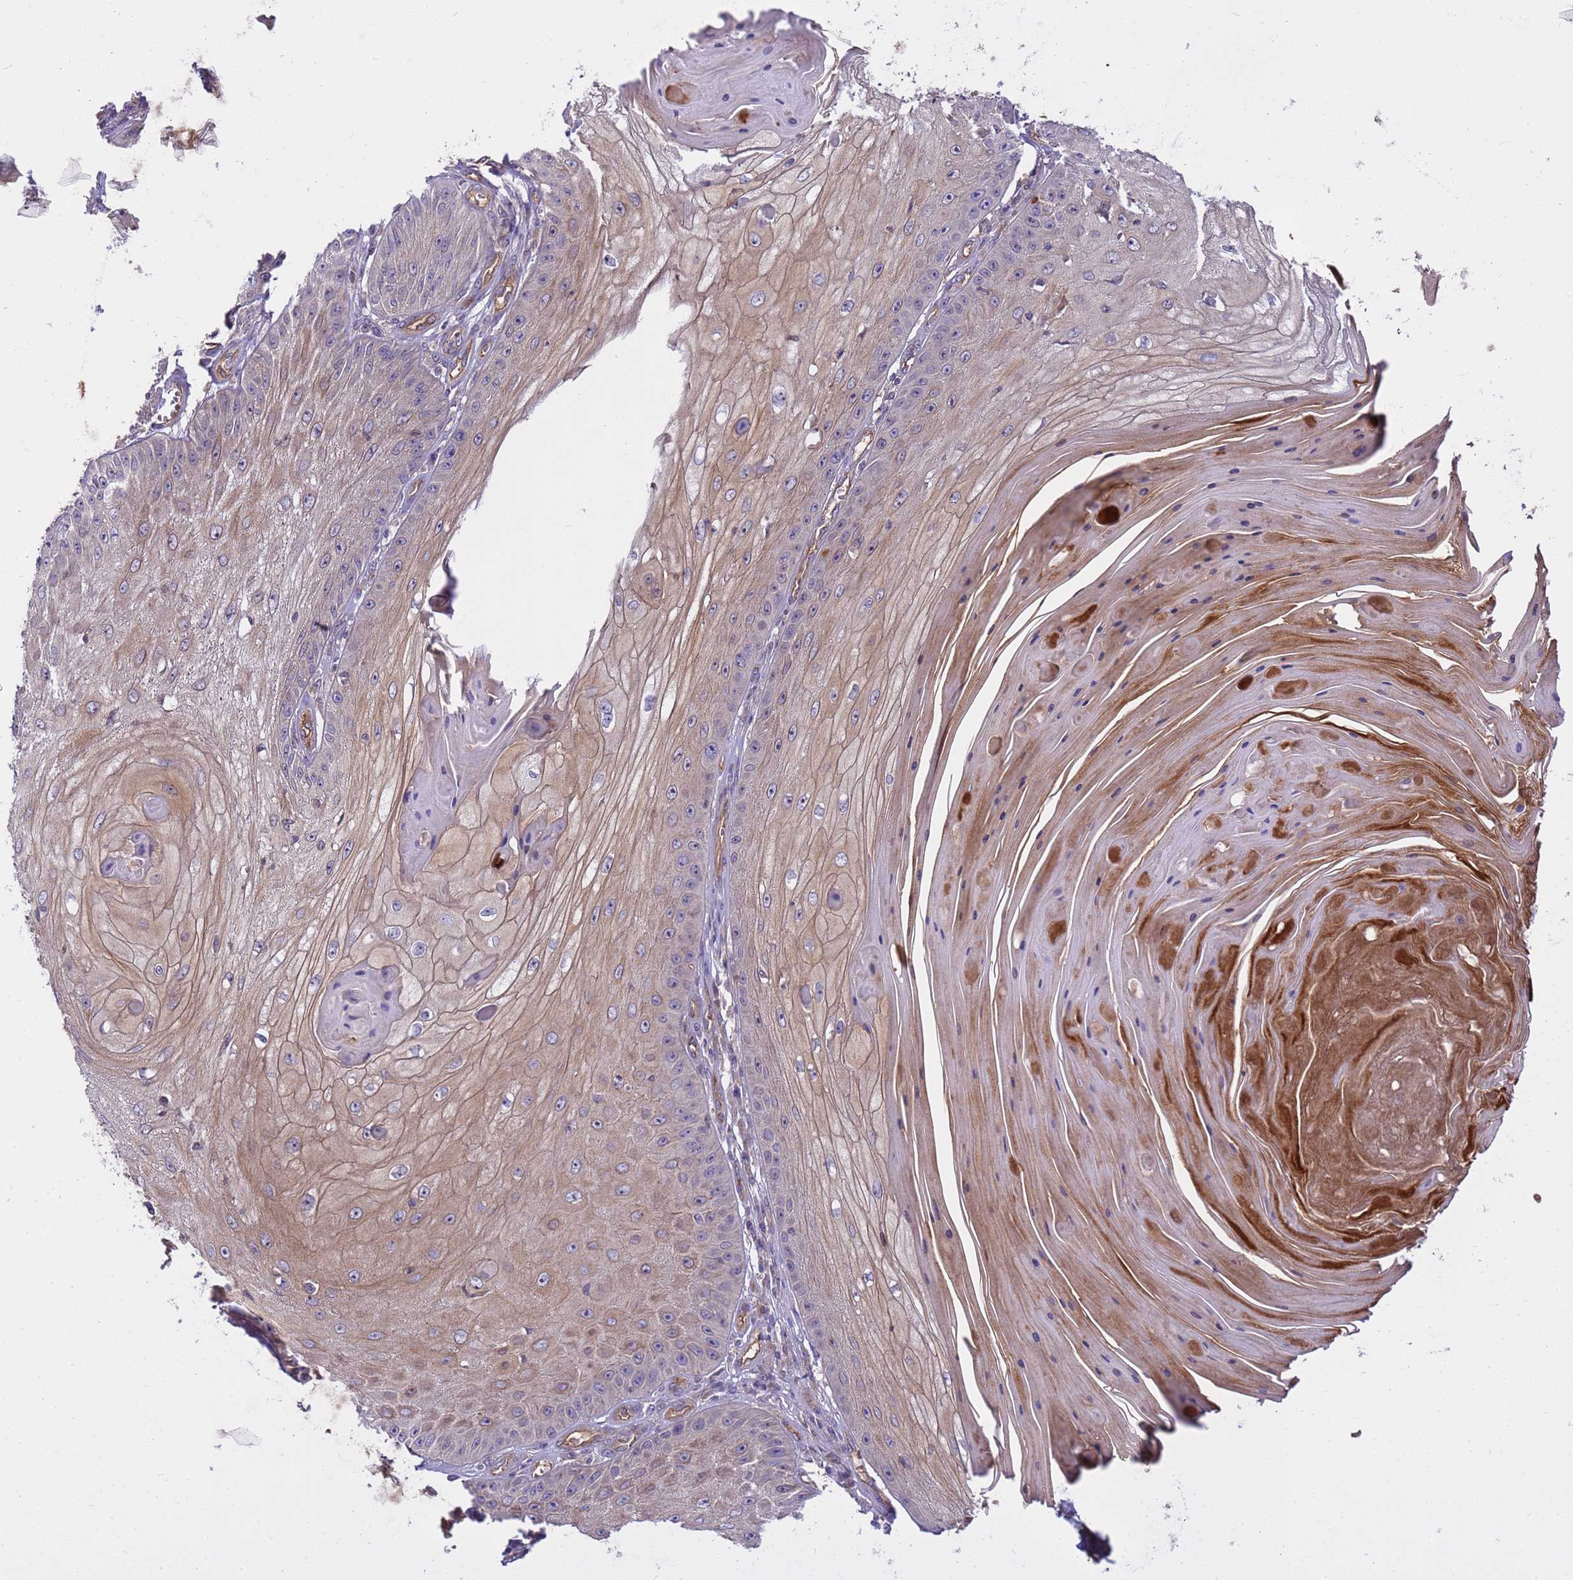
{"staining": {"intensity": "moderate", "quantity": "25%-75%", "location": "cytoplasmic/membranous"}, "tissue": "skin cancer", "cell_type": "Tumor cells", "image_type": "cancer", "snomed": [{"axis": "morphology", "description": "Squamous cell carcinoma, NOS"}, {"axis": "topography", "description": "Skin"}], "caption": "Immunohistochemistry (IHC) (DAB (3,3'-diaminobenzidine)) staining of skin cancer (squamous cell carcinoma) displays moderate cytoplasmic/membranous protein expression in approximately 25%-75% of tumor cells.", "gene": "SMCO3", "patient": {"sex": "male", "age": 70}}